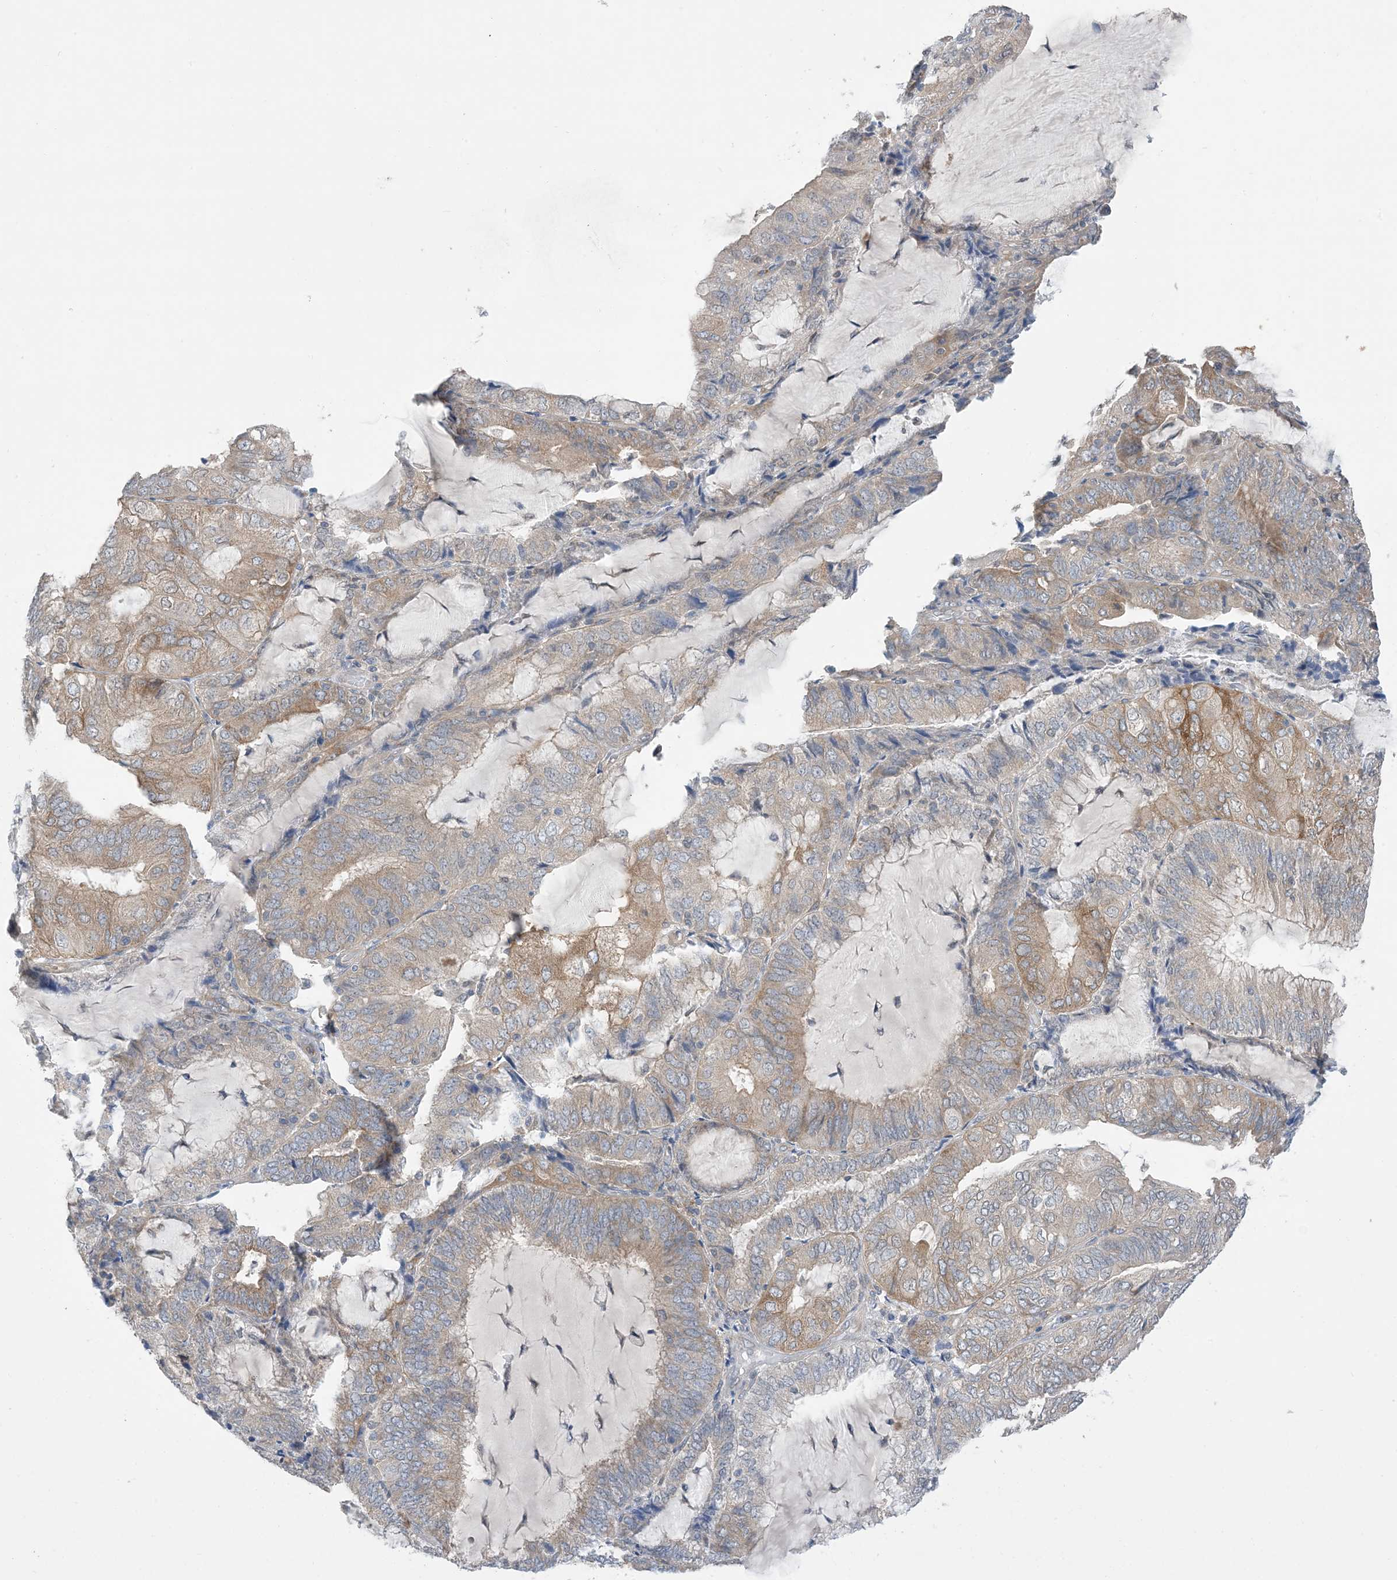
{"staining": {"intensity": "weak", "quantity": "25%-75%", "location": "cytoplasmic/membranous"}, "tissue": "endometrial cancer", "cell_type": "Tumor cells", "image_type": "cancer", "snomed": [{"axis": "morphology", "description": "Adenocarcinoma, NOS"}, {"axis": "topography", "description": "Endometrium"}], "caption": "Protein expression analysis of endometrial cancer demonstrates weak cytoplasmic/membranous positivity in approximately 25%-75% of tumor cells.", "gene": "EHBP1", "patient": {"sex": "female", "age": 81}}